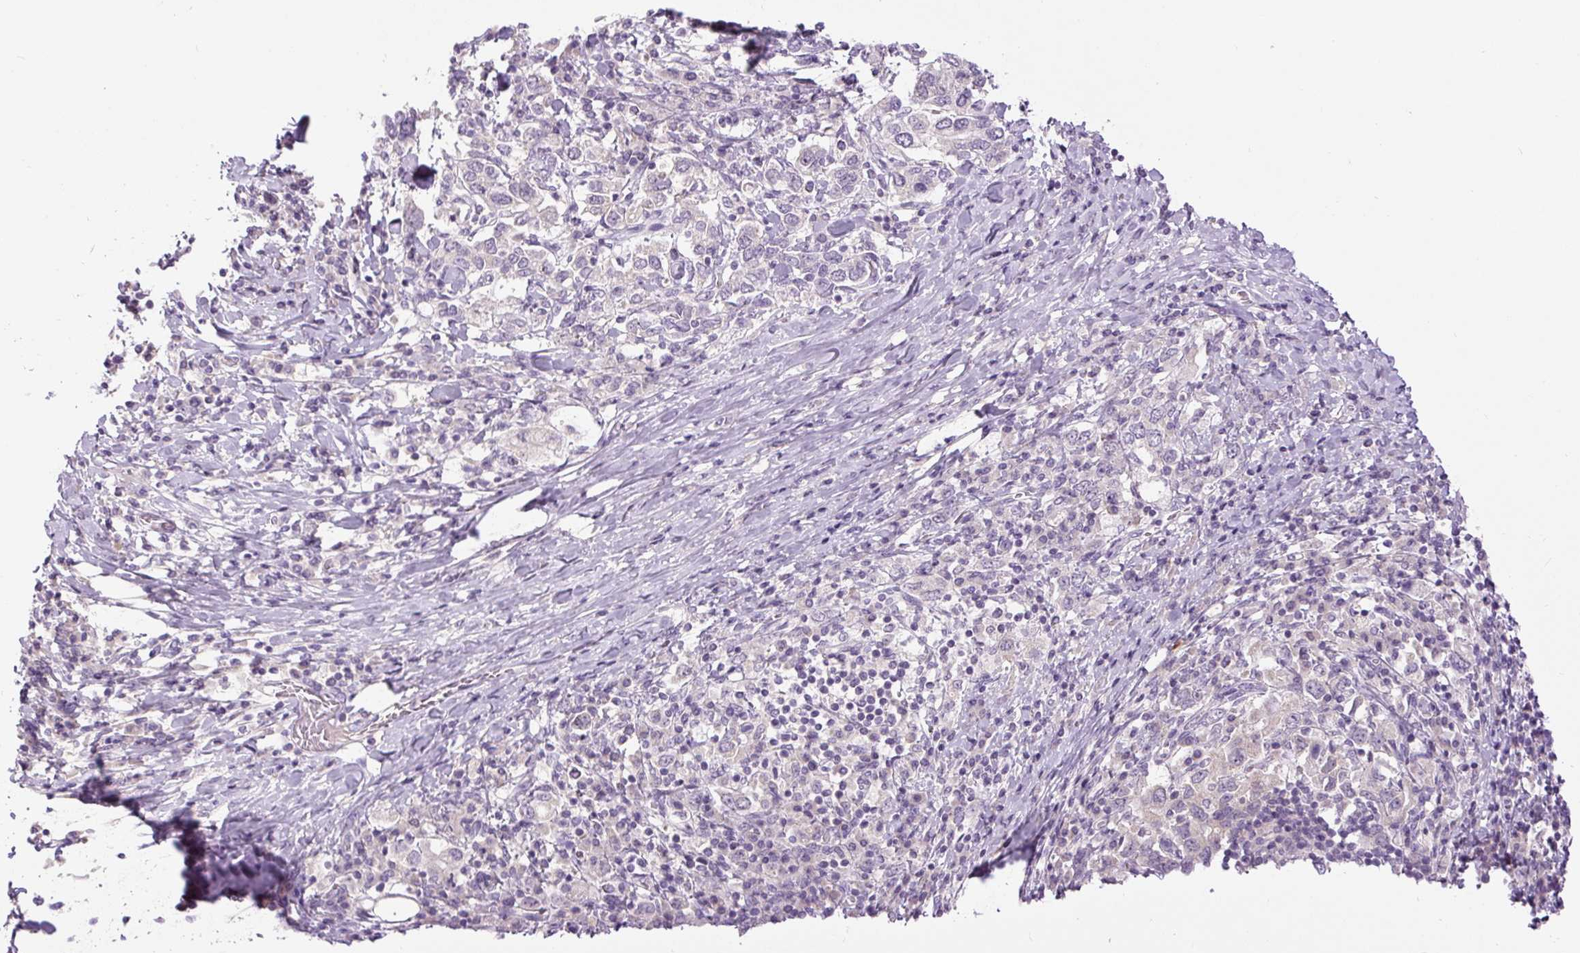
{"staining": {"intensity": "negative", "quantity": "none", "location": "none"}, "tissue": "stomach cancer", "cell_type": "Tumor cells", "image_type": "cancer", "snomed": [{"axis": "morphology", "description": "Adenocarcinoma, NOS"}, {"axis": "topography", "description": "Stomach, upper"}, {"axis": "topography", "description": "Stomach"}], "caption": "Immunohistochemistry micrograph of human stomach adenocarcinoma stained for a protein (brown), which exhibits no staining in tumor cells.", "gene": "FABP7", "patient": {"sex": "male", "age": 62}}